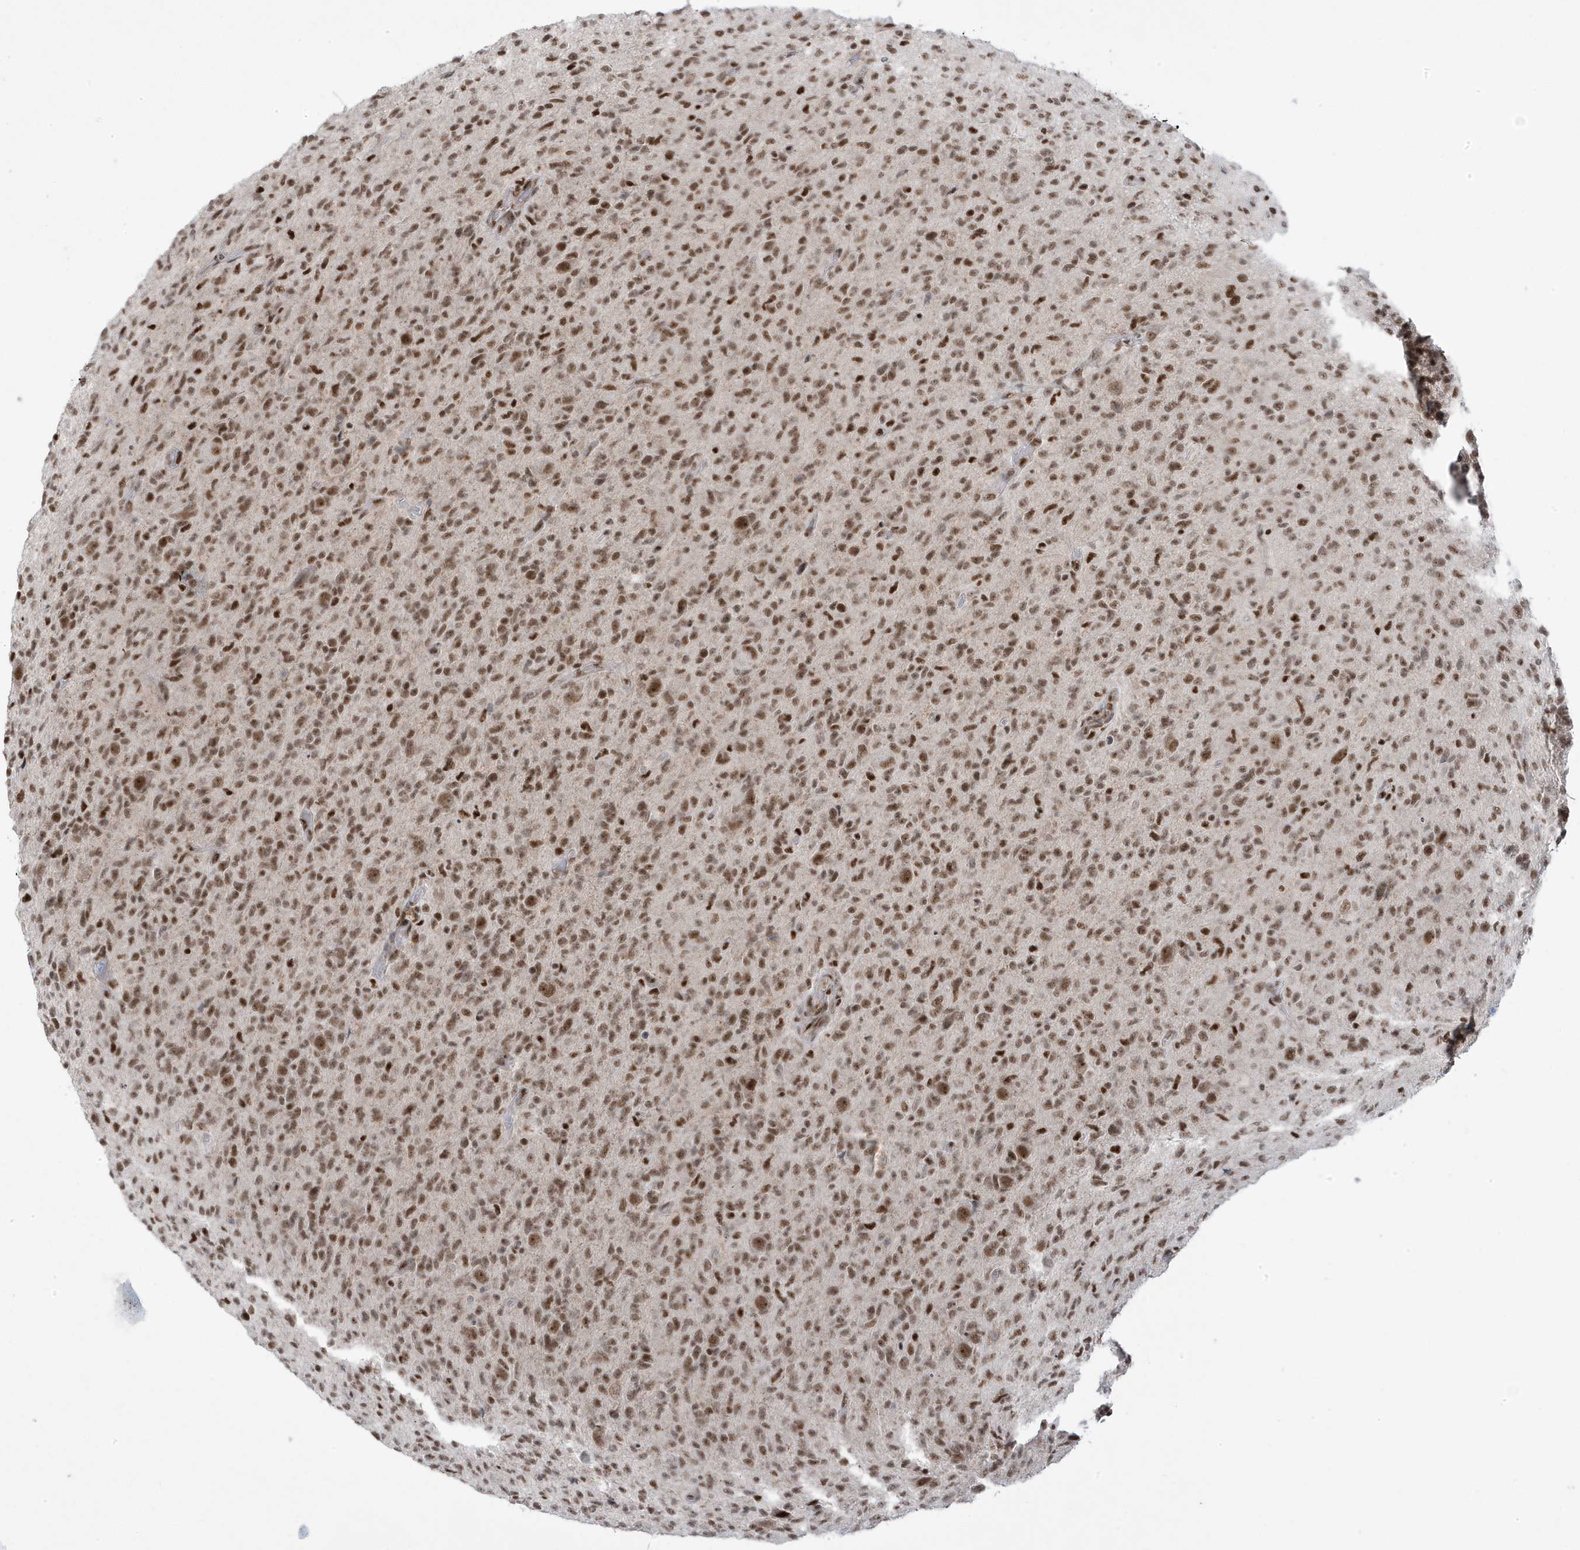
{"staining": {"intensity": "moderate", "quantity": ">75%", "location": "nuclear"}, "tissue": "glioma", "cell_type": "Tumor cells", "image_type": "cancer", "snomed": [{"axis": "morphology", "description": "Glioma, malignant, High grade"}, {"axis": "topography", "description": "Brain"}], "caption": "Malignant high-grade glioma was stained to show a protein in brown. There is medium levels of moderate nuclear expression in about >75% of tumor cells. (DAB IHC, brown staining for protein, blue staining for nuclei).", "gene": "MTREX", "patient": {"sex": "female", "age": 57}}